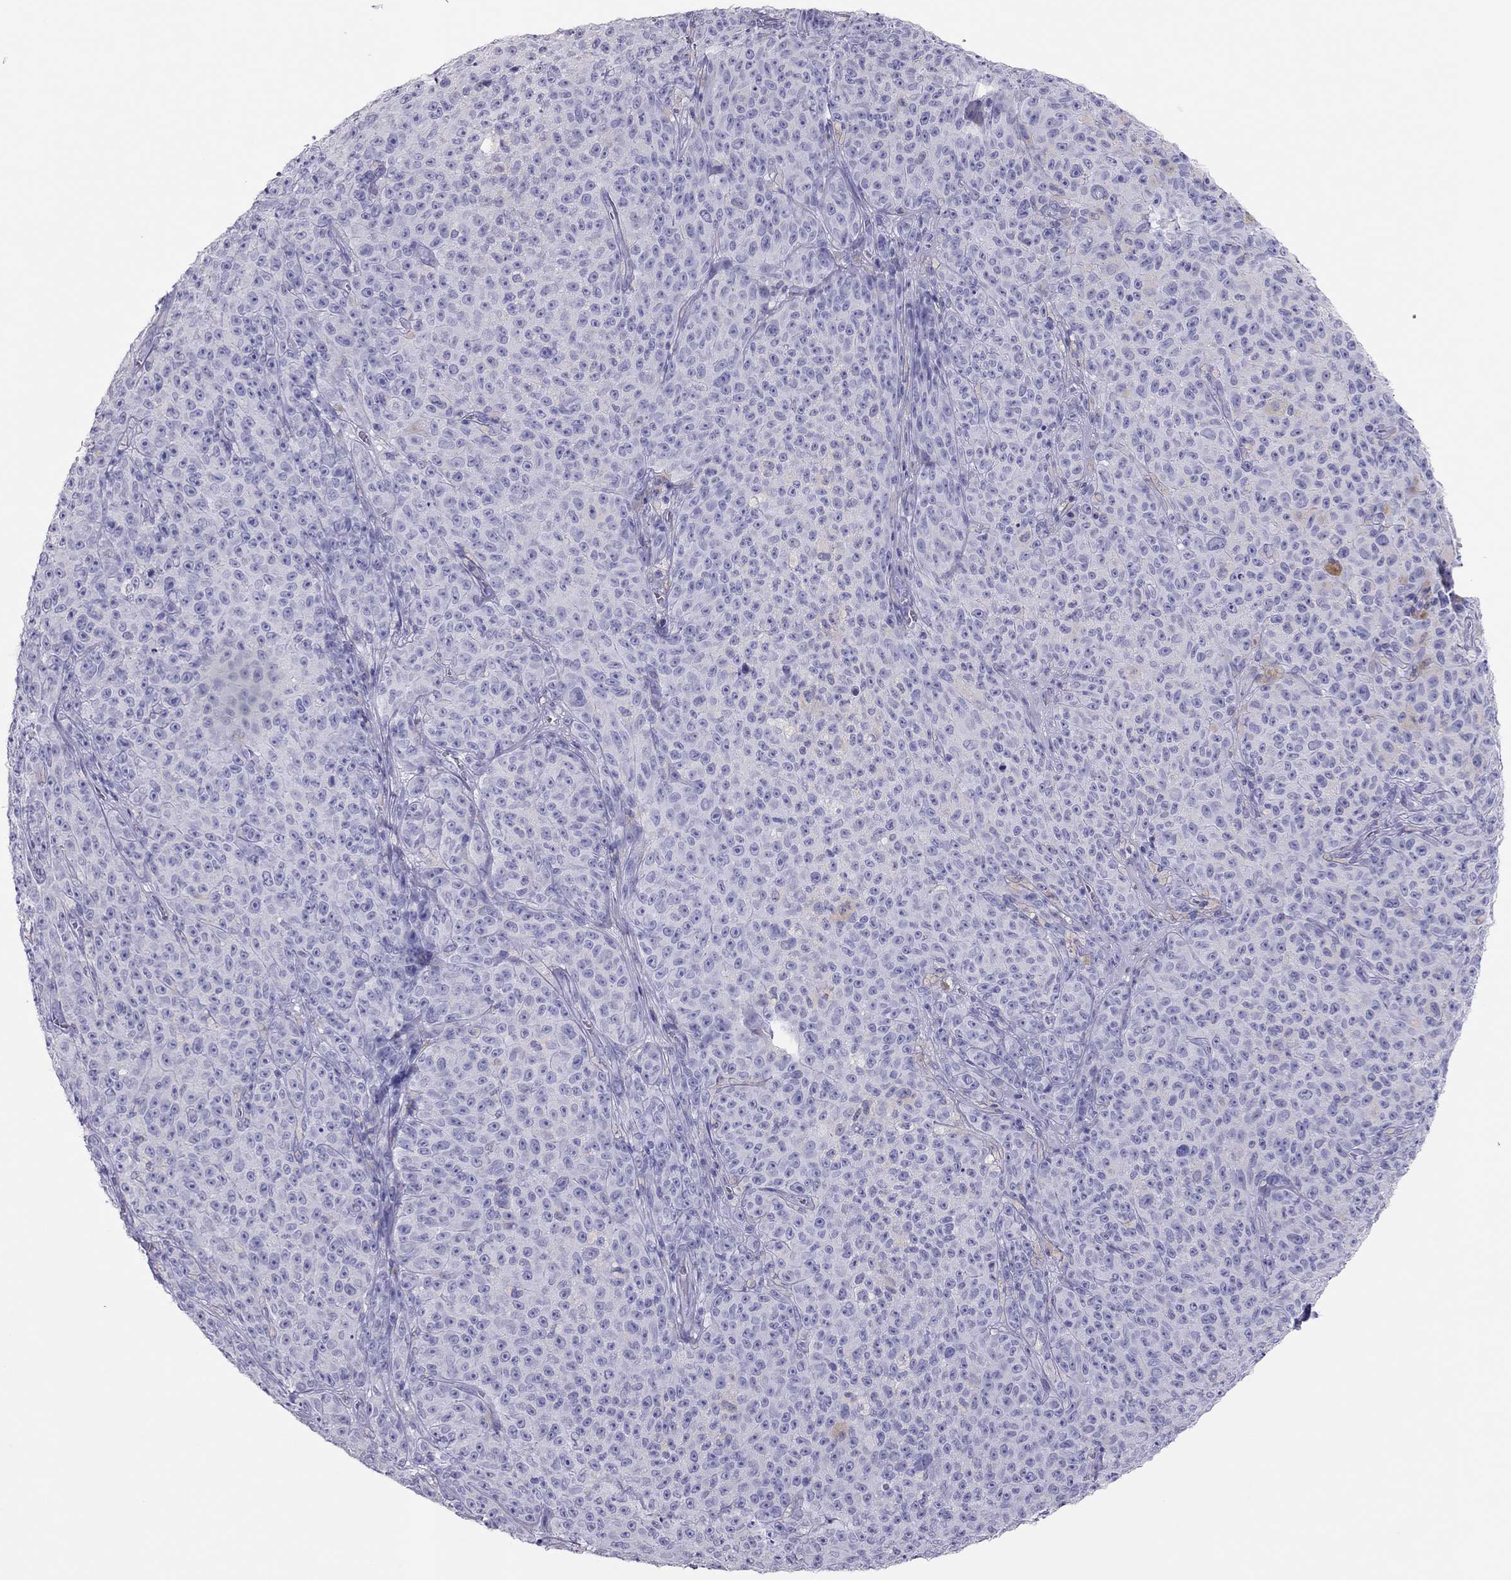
{"staining": {"intensity": "negative", "quantity": "none", "location": "none"}, "tissue": "melanoma", "cell_type": "Tumor cells", "image_type": "cancer", "snomed": [{"axis": "morphology", "description": "Malignant melanoma, NOS"}, {"axis": "topography", "description": "Skin"}], "caption": "The histopathology image demonstrates no staining of tumor cells in melanoma.", "gene": "TSHB", "patient": {"sex": "female", "age": 82}}